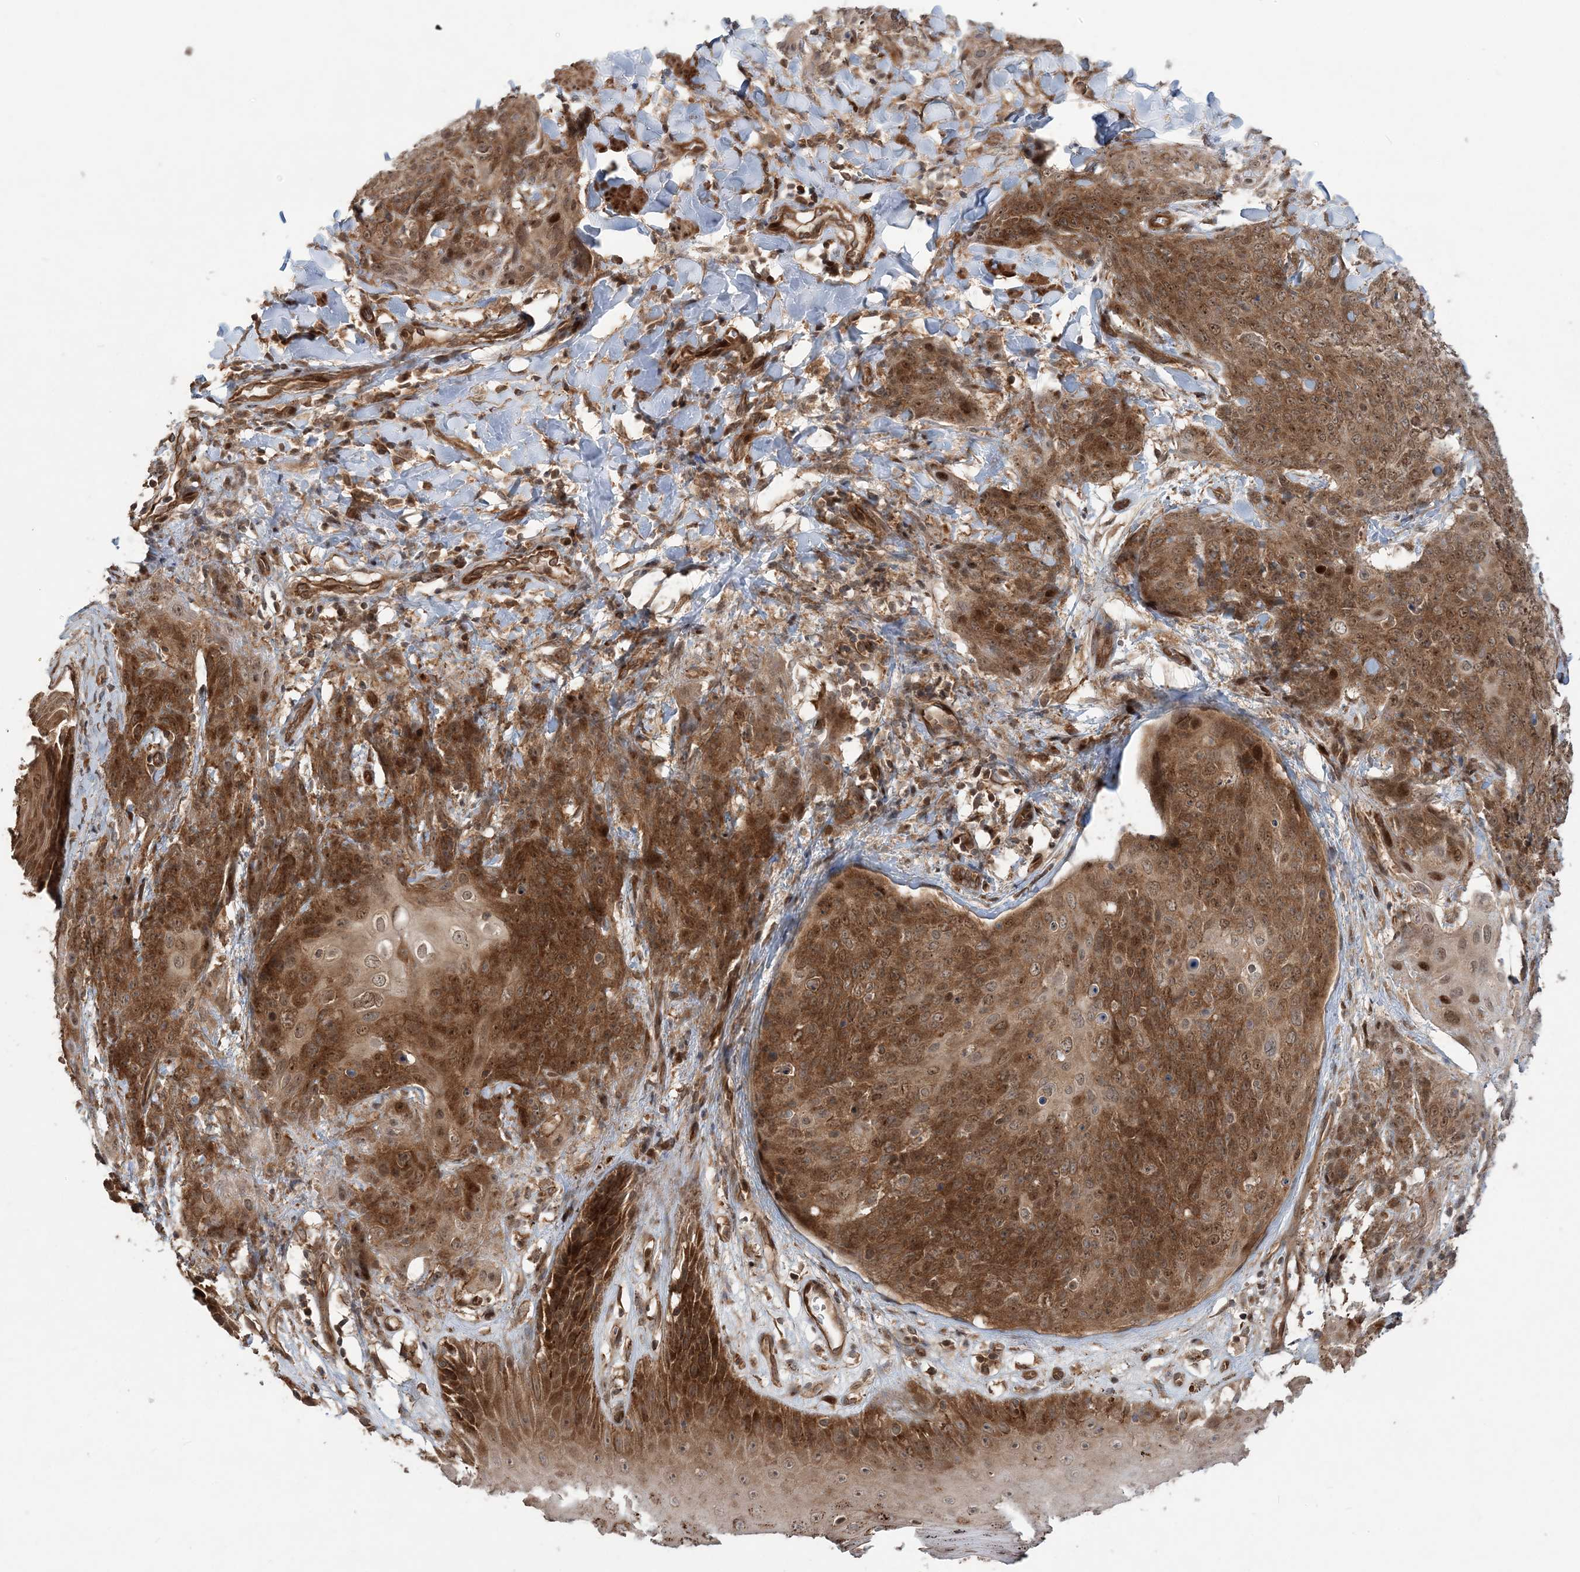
{"staining": {"intensity": "strong", "quantity": ">75%", "location": "cytoplasmic/membranous,nuclear"}, "tissue": "skin cancer", "cell_type": "Tumor cells", "image_type": "cancer", "snomed": [{"axis": "morphology", "description": "Squamous cell carcinoma, NOS"}, {"axis": "topography", "description": "Skin"}, {"axis": "topography", "description": "Vulva"}], "caption": "Brown immunohistochemical staining in human squamous cell carcinoma (skin) displays strong cytoplasmic/membranous and nuclear staining in approximately >75% of tumor cells. Using DAB (brown) and hematoxylin (blue) stains, captured at high magnification using brightfield microscopy.", "gene": "GEMIN5", "patient": {"sex": "female", "age": 85}}